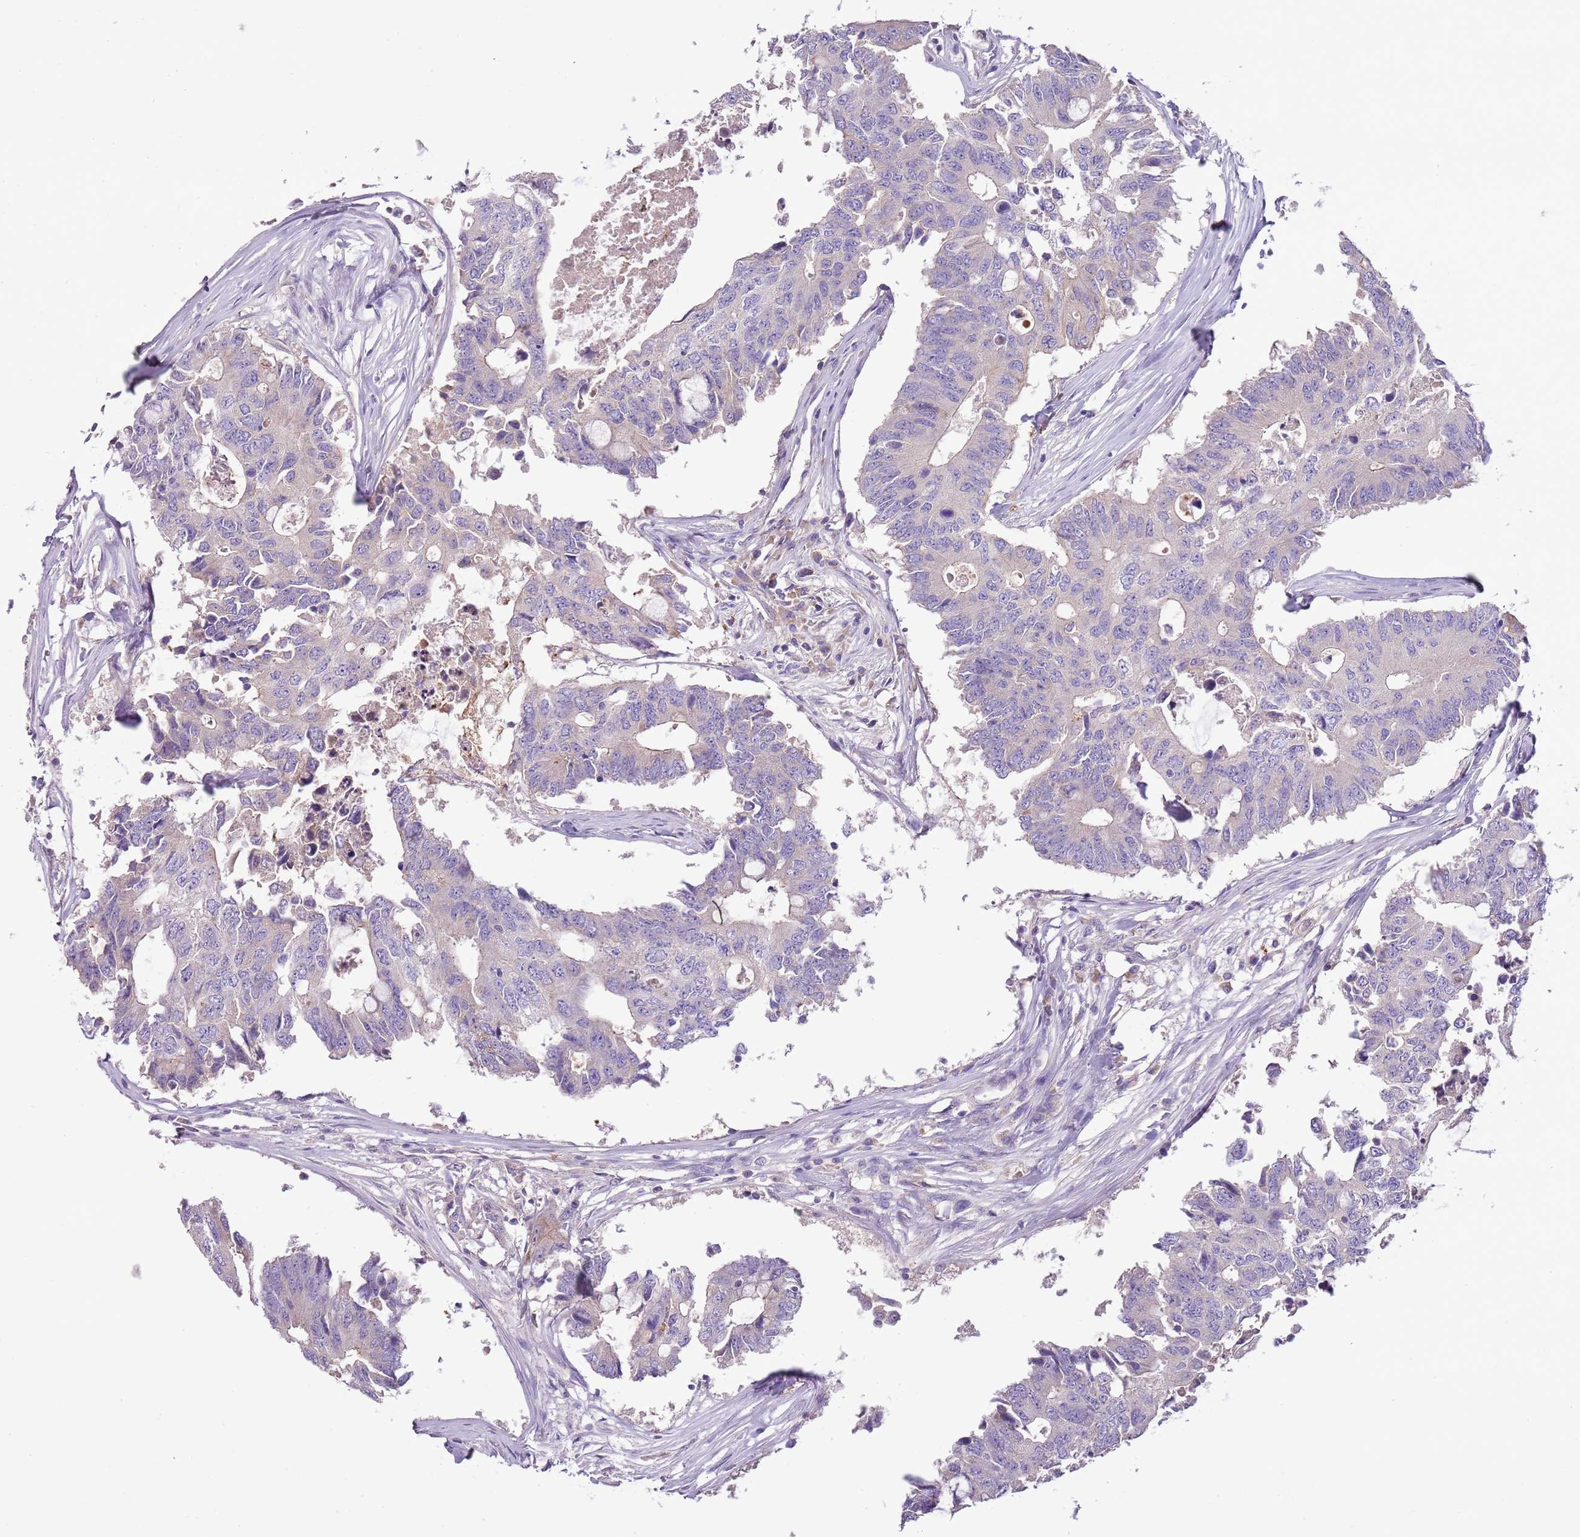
{"staining": {"intensity": "negative", "quantity": "none", "location": "none"}, "tissue": "colorectal cancer", "cell_type": "Tumor cells", "image_type": "cancer", "snomed": [{"axis": "morphology", "description": "Adenocarcinoma, NOS"}, {"axis": "topography", "description": "Colon"}], "caption": "IHC histopathology image of human colorectal adenocarcinoma stained for a protein (brown), which reveals no staining in tumor cells. (Brightfield microscopy of DAB (3,3'-diaminobenzidine) IHC at high magnification).", "gene": "HES3", "patient": {"sex": "male", "age": 71}}